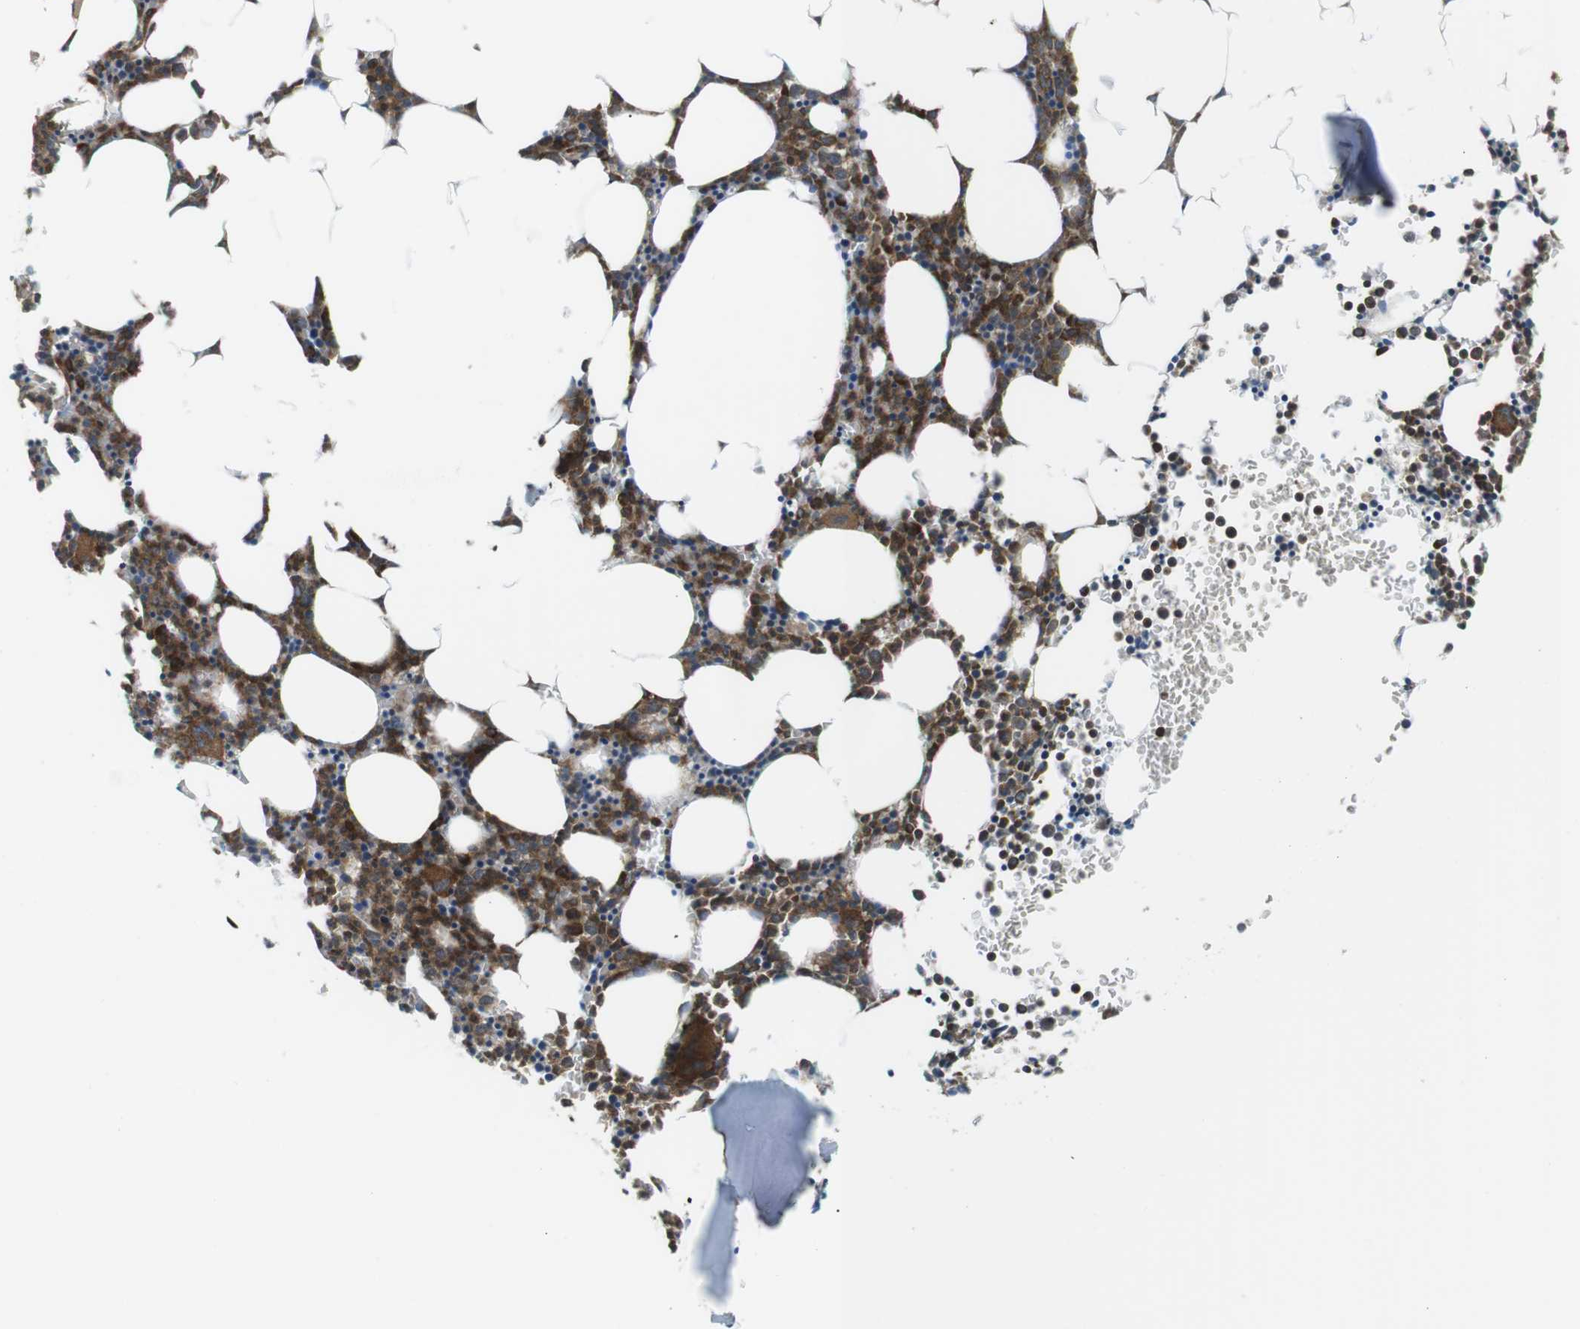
{"staining": {"intensity": "strong", "quantity": ">75%", "location": "cytoplasmic/membranous"}, "tissue": "bone marrow", "cell_type": "Hematopoietic cells", "image_type": "normal", "snomed": [{"axis": "morphology", "description": "Normal tissue, NOS"}, {"axis": "morphology", "description": "Inflammation, NOS"}, {"axis": "topography", "description": "Bone marrow"}], "caption": "Brown immunohistochemical staining in normal human bone marrow exhibits strong cytoplasmic/membranous positivity in about >75% of hematopoietic cells. The staining was performed using DAB (3,3'-diaminobenzidine) to visualize the protein expression in brown, while the nuclei were stained in blue with hematoxylin (Magnification: 20x).", "gene": "FLII", "patient": {"sex": "female", "age": 61}}